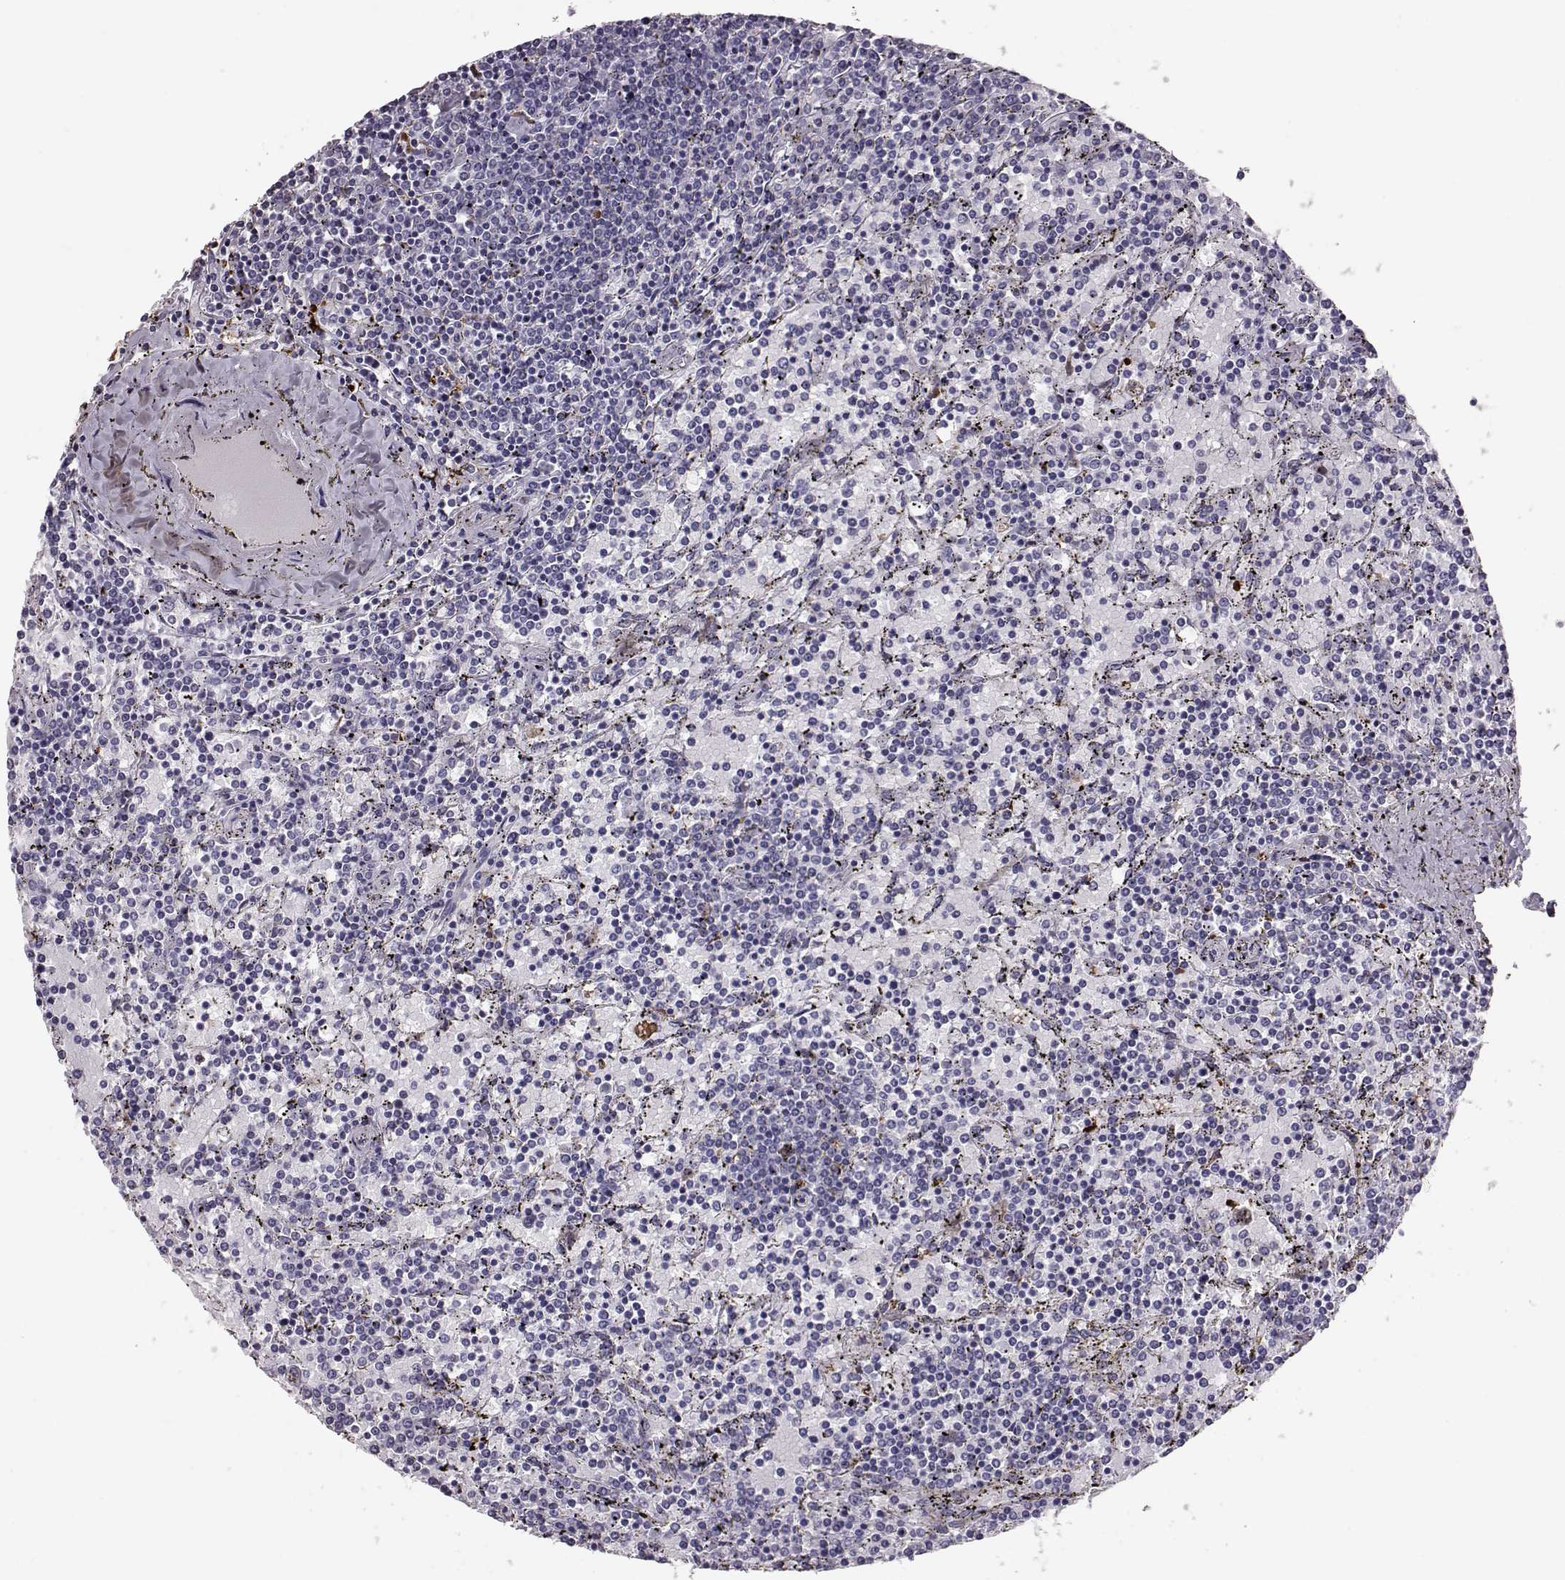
{"staining": {"intensity": "negative", "quantity": "none", "location": "none"}, "tissue": "lymphoma", "cell_type": "Tumor cells", "image_type": "cancer", "snomed": [{"axis": "morphology", "description": "Malignant lymphoma, non-Hodgkin's type, Low grade"}, {"axis": "topography", "description": "Spleen"}], "caption": "There is no significant expression in tumor cells of lymphoma. Nuclei are stained in blue.", "gene": "ADGRG5", "patient": {"sex": "female", "age": 77}}